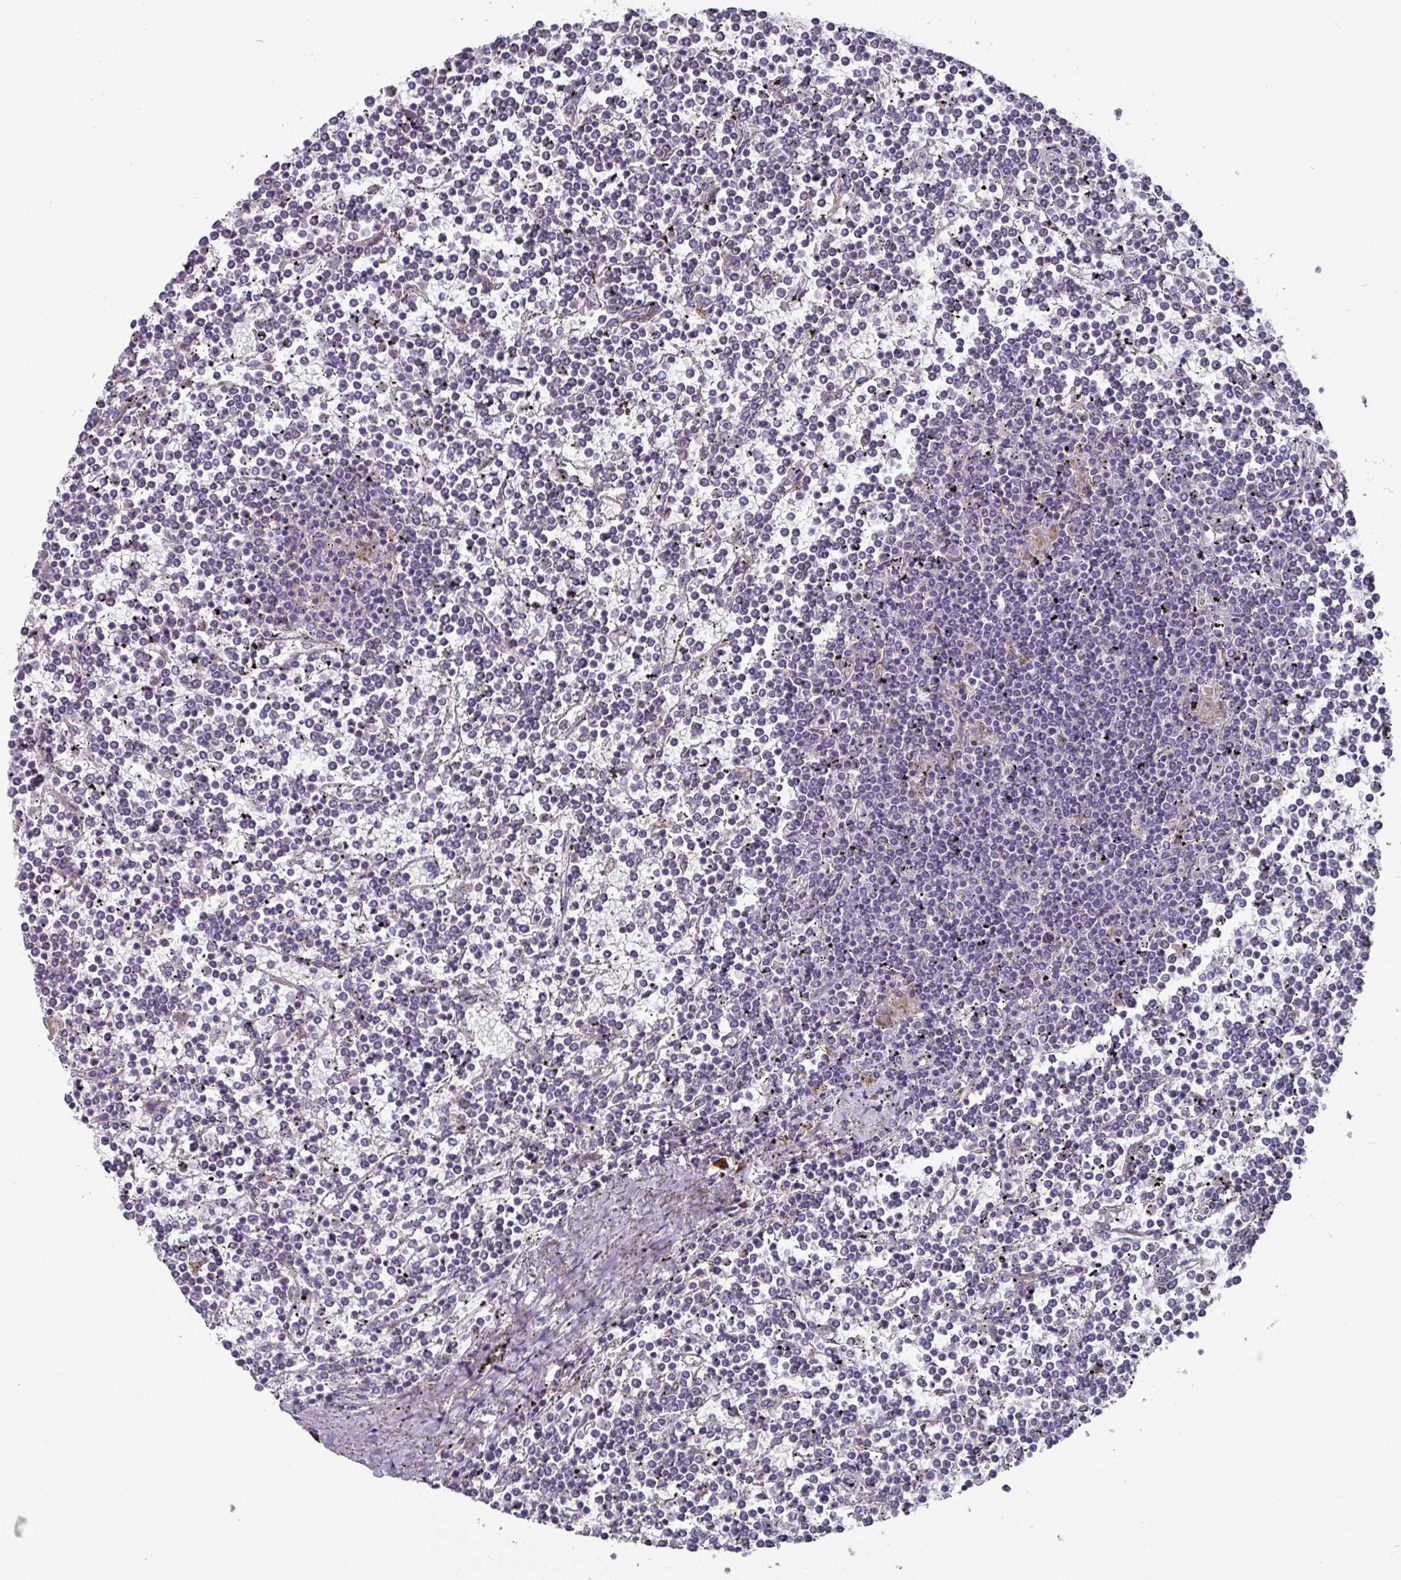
{"staining": {"intensity": "negative", "quantity": "none", "location": "none"}, "tissue": "lymphoma", "cell_type": "Tumor cells", "image_type": "cancer", "snomed": [{"axis": "morphology", "description": "Malignant lymphoma, non-Hodgkin's type, Low grade"}, {"axis": "topography", "description": "Spleen"}], "caption": "Immunohistochemistry image of lymphoma stained for a protein (brown), which demonstrates no expression in tumor cells. (Stains: DAB (3,3'-diaminobenzidine) IHC with hematoxylin counter stain, Microscopy: brightfield microscopy at high magnification).", "gene": "IL4R", "patient": {"sex": "female", "age": 19}}